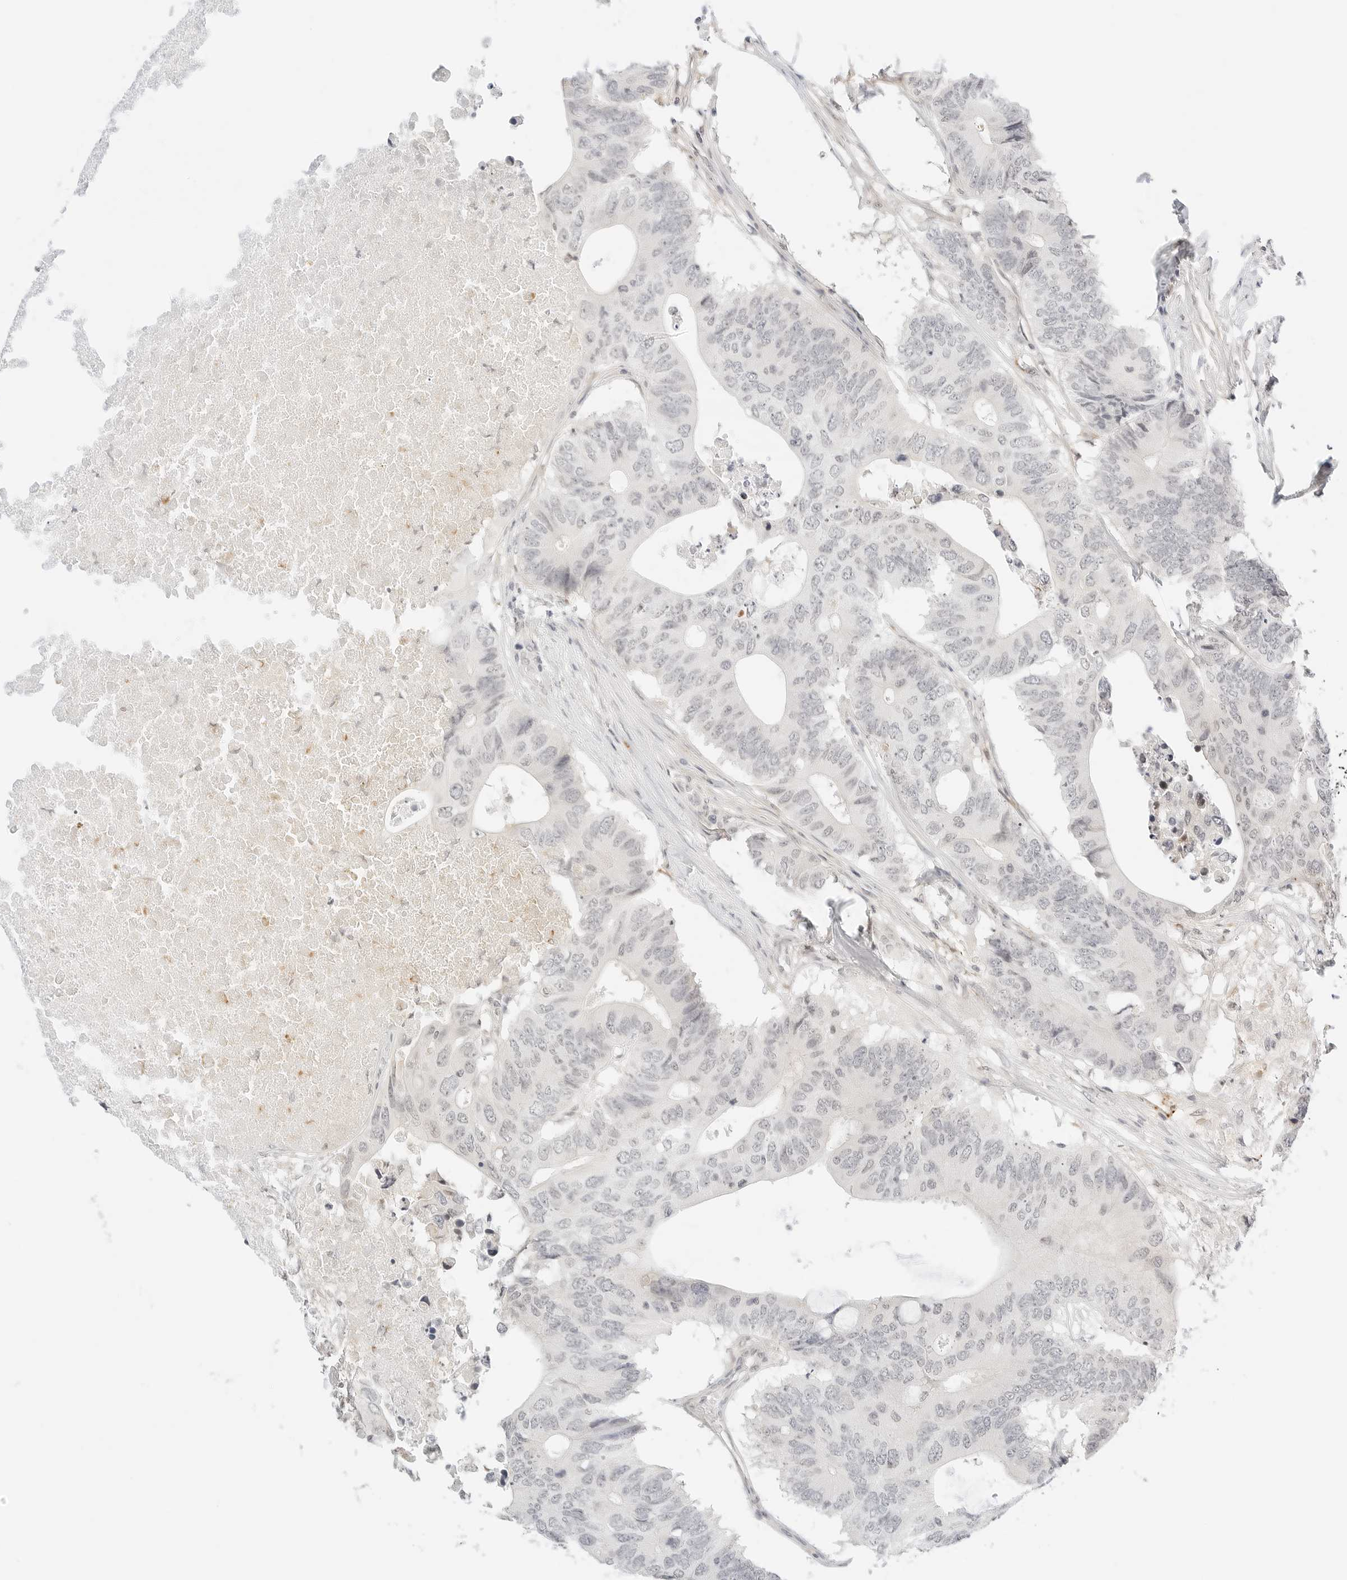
{"staining": {"intensity": "negative", "quantity": "none", "location": "none"}, "tissue": "colorectal cancer", "cell_type": "Tumor cells", "image_type": "cancer", "snomed": [{"axis": "morphology", "description": "Adenocarcinoma, NOS"}, {"axis": "topography", "description": "Colon"}], "caption": "IHC histopathology image of neoplastic tissue: colorectal adenocarcinoma stained with DAB (3,3'-diaminobenzidine) demonstrates no significant protein expression in tumor cells.", "gene": "TEKT2", "patient": {"sex": "male", "age": 71}}